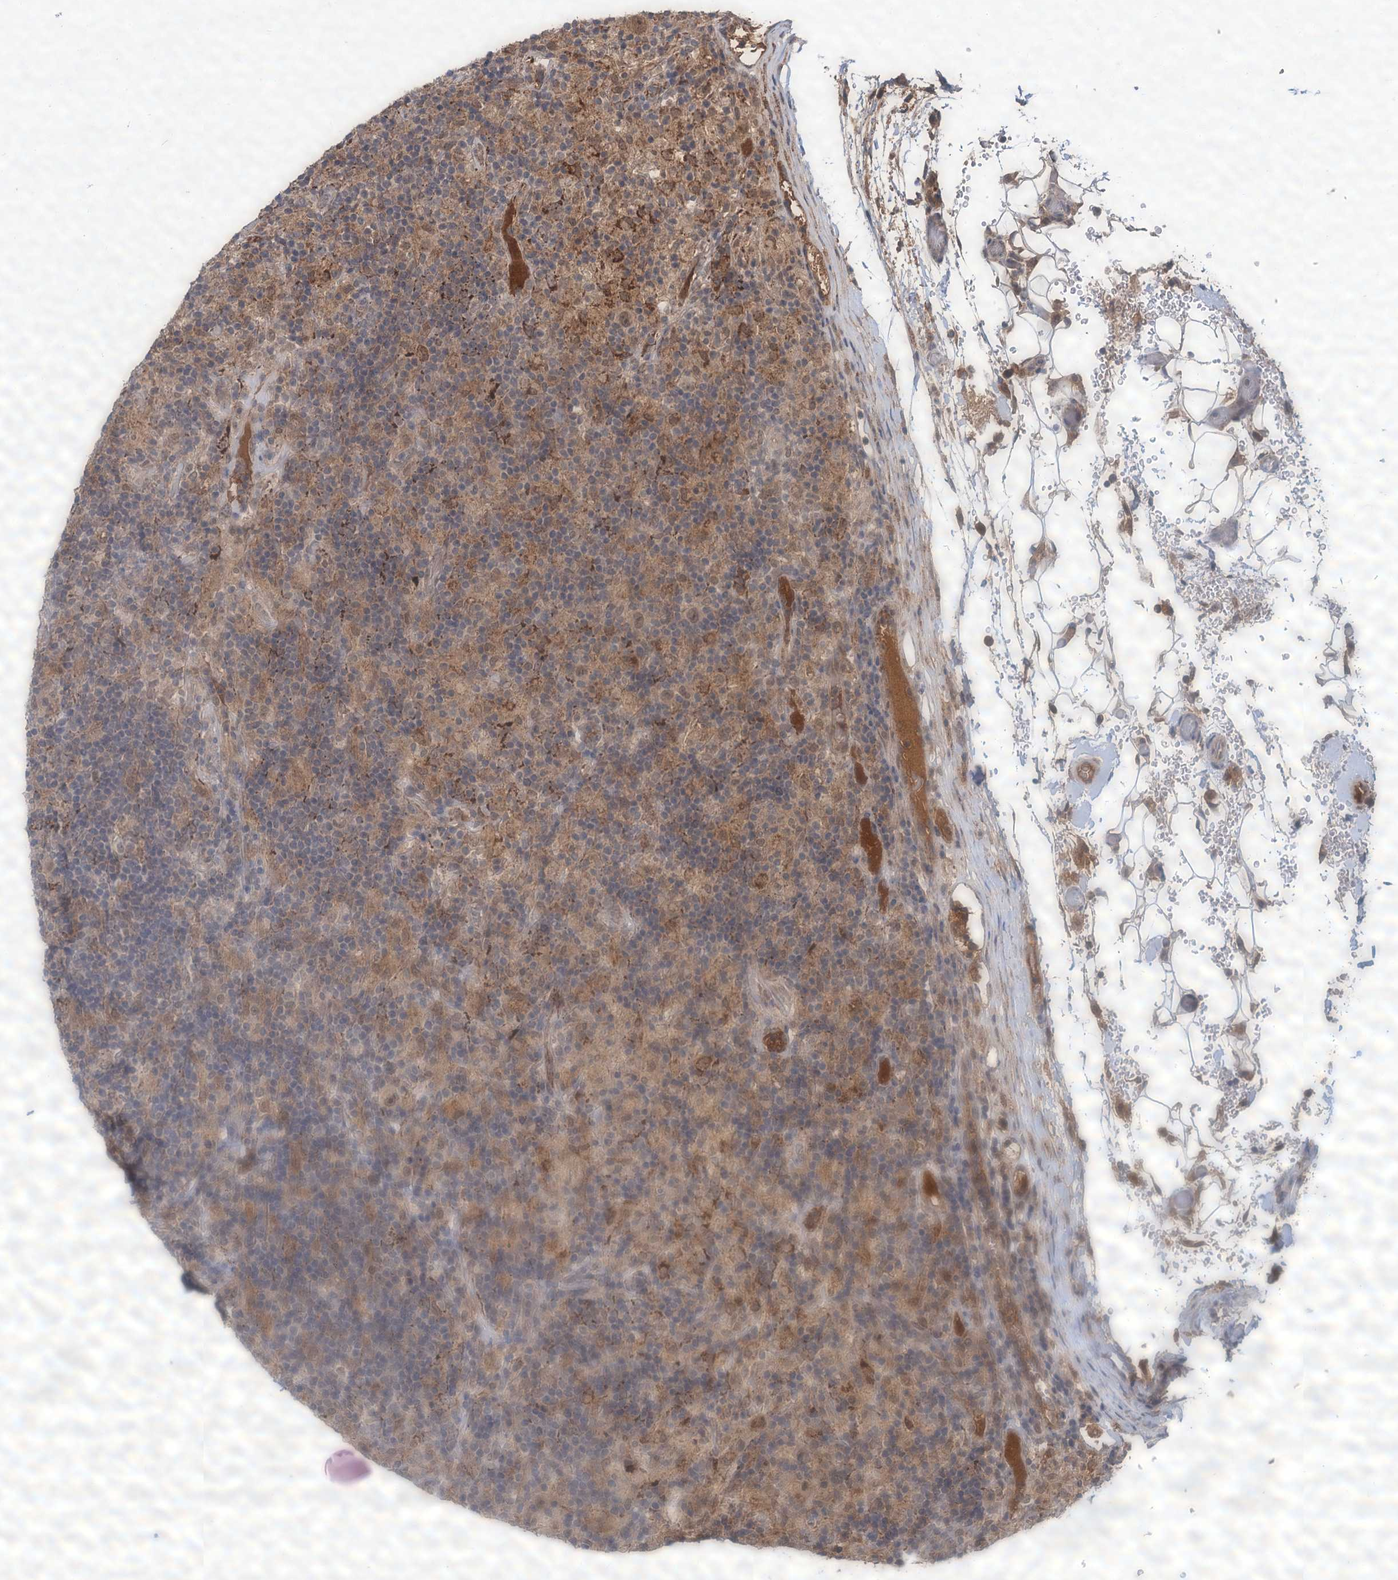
{"staining": {"intensity": "weak", "quantity": "<25%", "location": "cytoplasmic/membranous,nuclear"}, "tissue": "lymphoma", "cell_type": "Tumor cells", "image_type": "cancer", "snomed": [{"axis": "morphology", "description": "Hodgkin's disease, NOS"}, {"axis": "topography", "description": "Lymph node"}], "caption": "Immunohistochemistry (IHC) photomicrograph of neoplastic tissue: lymphoma stained with DAB (3,3'-diaminobenzidine) shows no significant protein positivity in tumor cells.", "gene": "MBD6", "patient": {"sex": "male", "age": 70}}